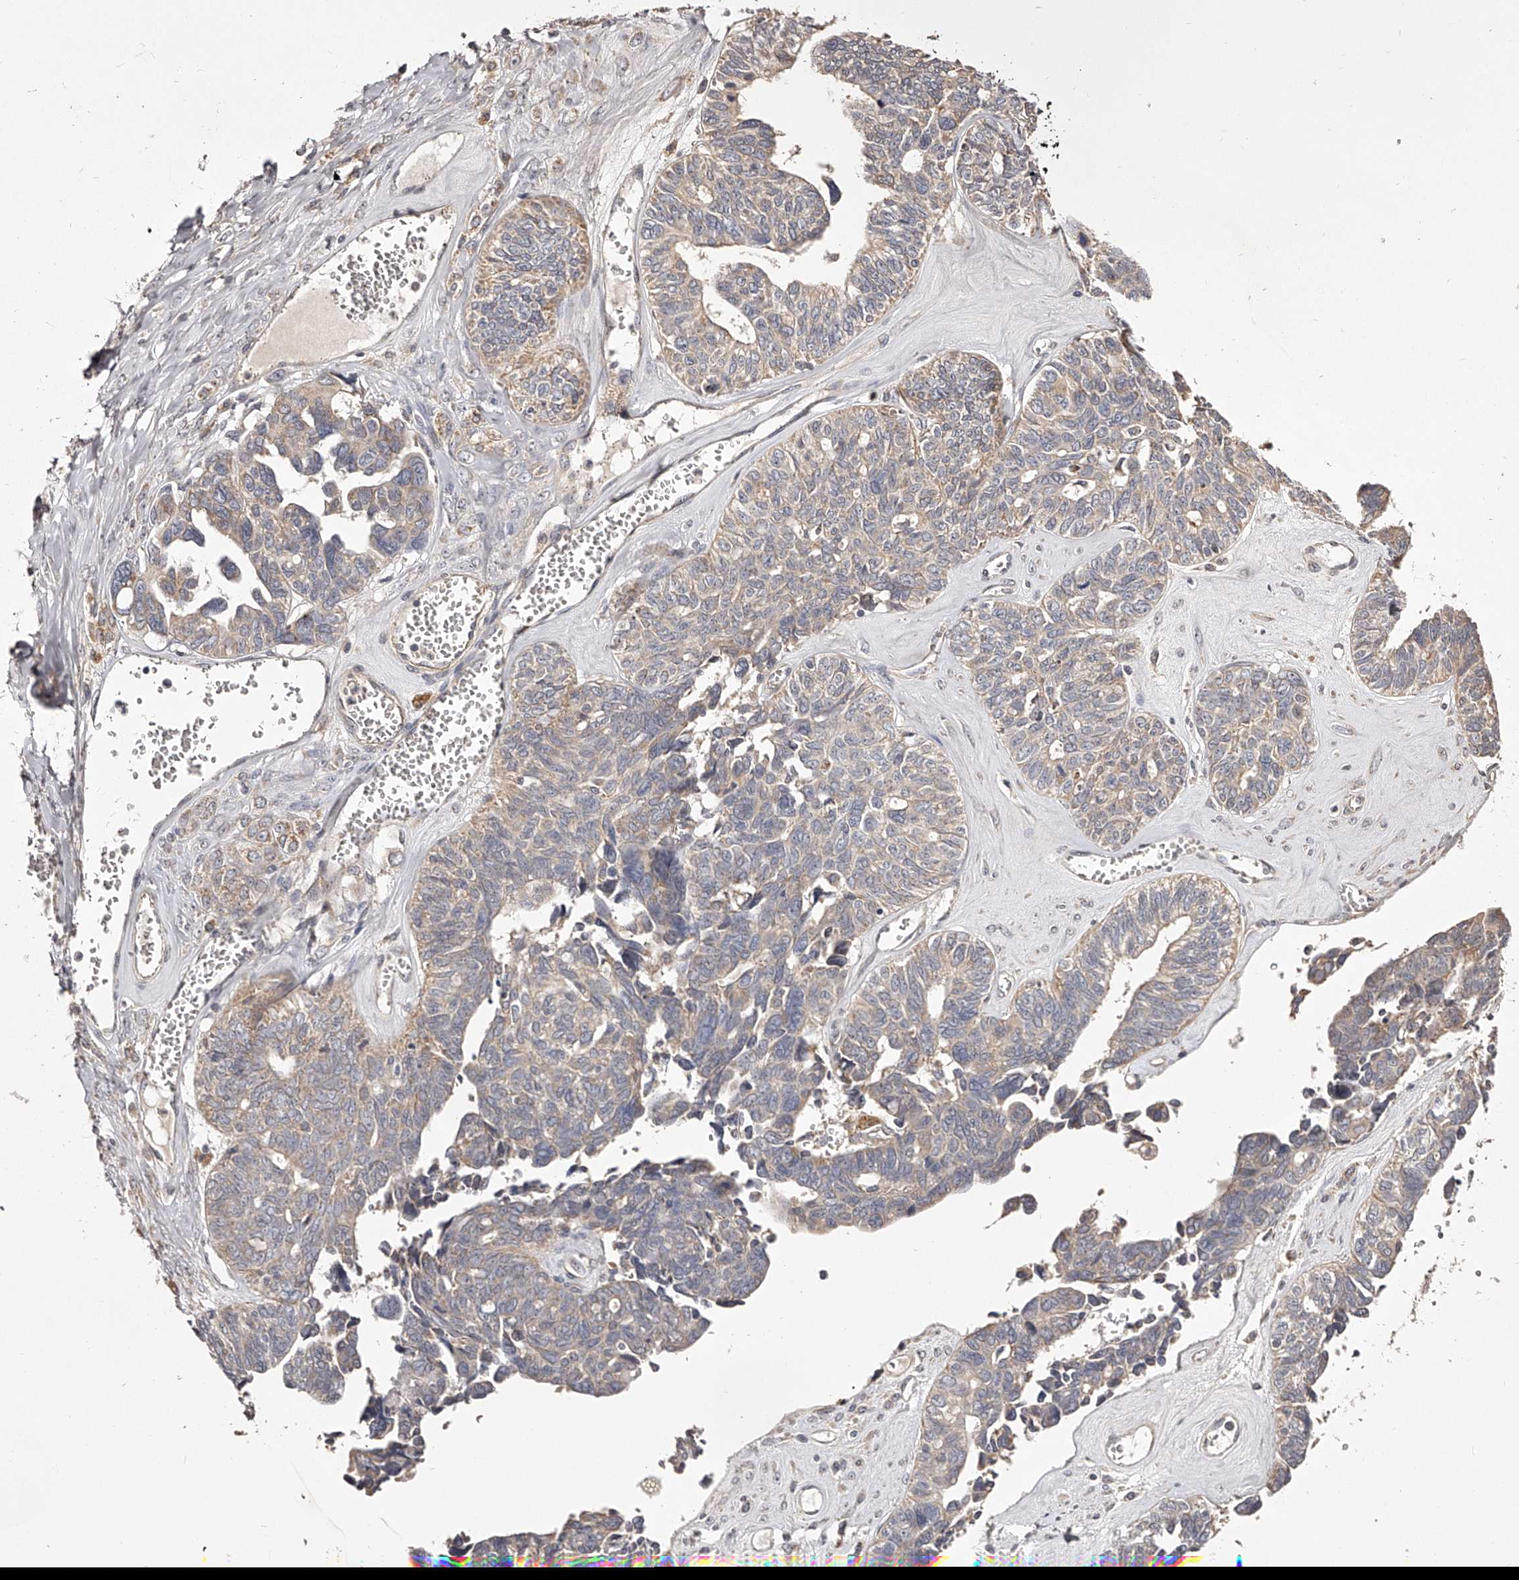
{"staining": {"intensity": "weak", "quantity": ">75%", "location": "cytoplasmic/membranous"}, "tissue": "ovarian cancer", "cell_type": "Tumor cells", "image_type": "cancer", "snomed": [{"axis": "morphology", "description": "Cystadenocarcinoma, serous, NOS"}, {"axis": "topography", "description": "Ovary"}], "caption": "The photomicrograph reveals immunohistochemical staining of serous cystadenocarcinoma (ovarian). There is weak cytoplasmic/membranous staining is identified in about >75% of tumor cells.", "gene": "ODF2L", "patient": {"sex": "female", "age": 79}}